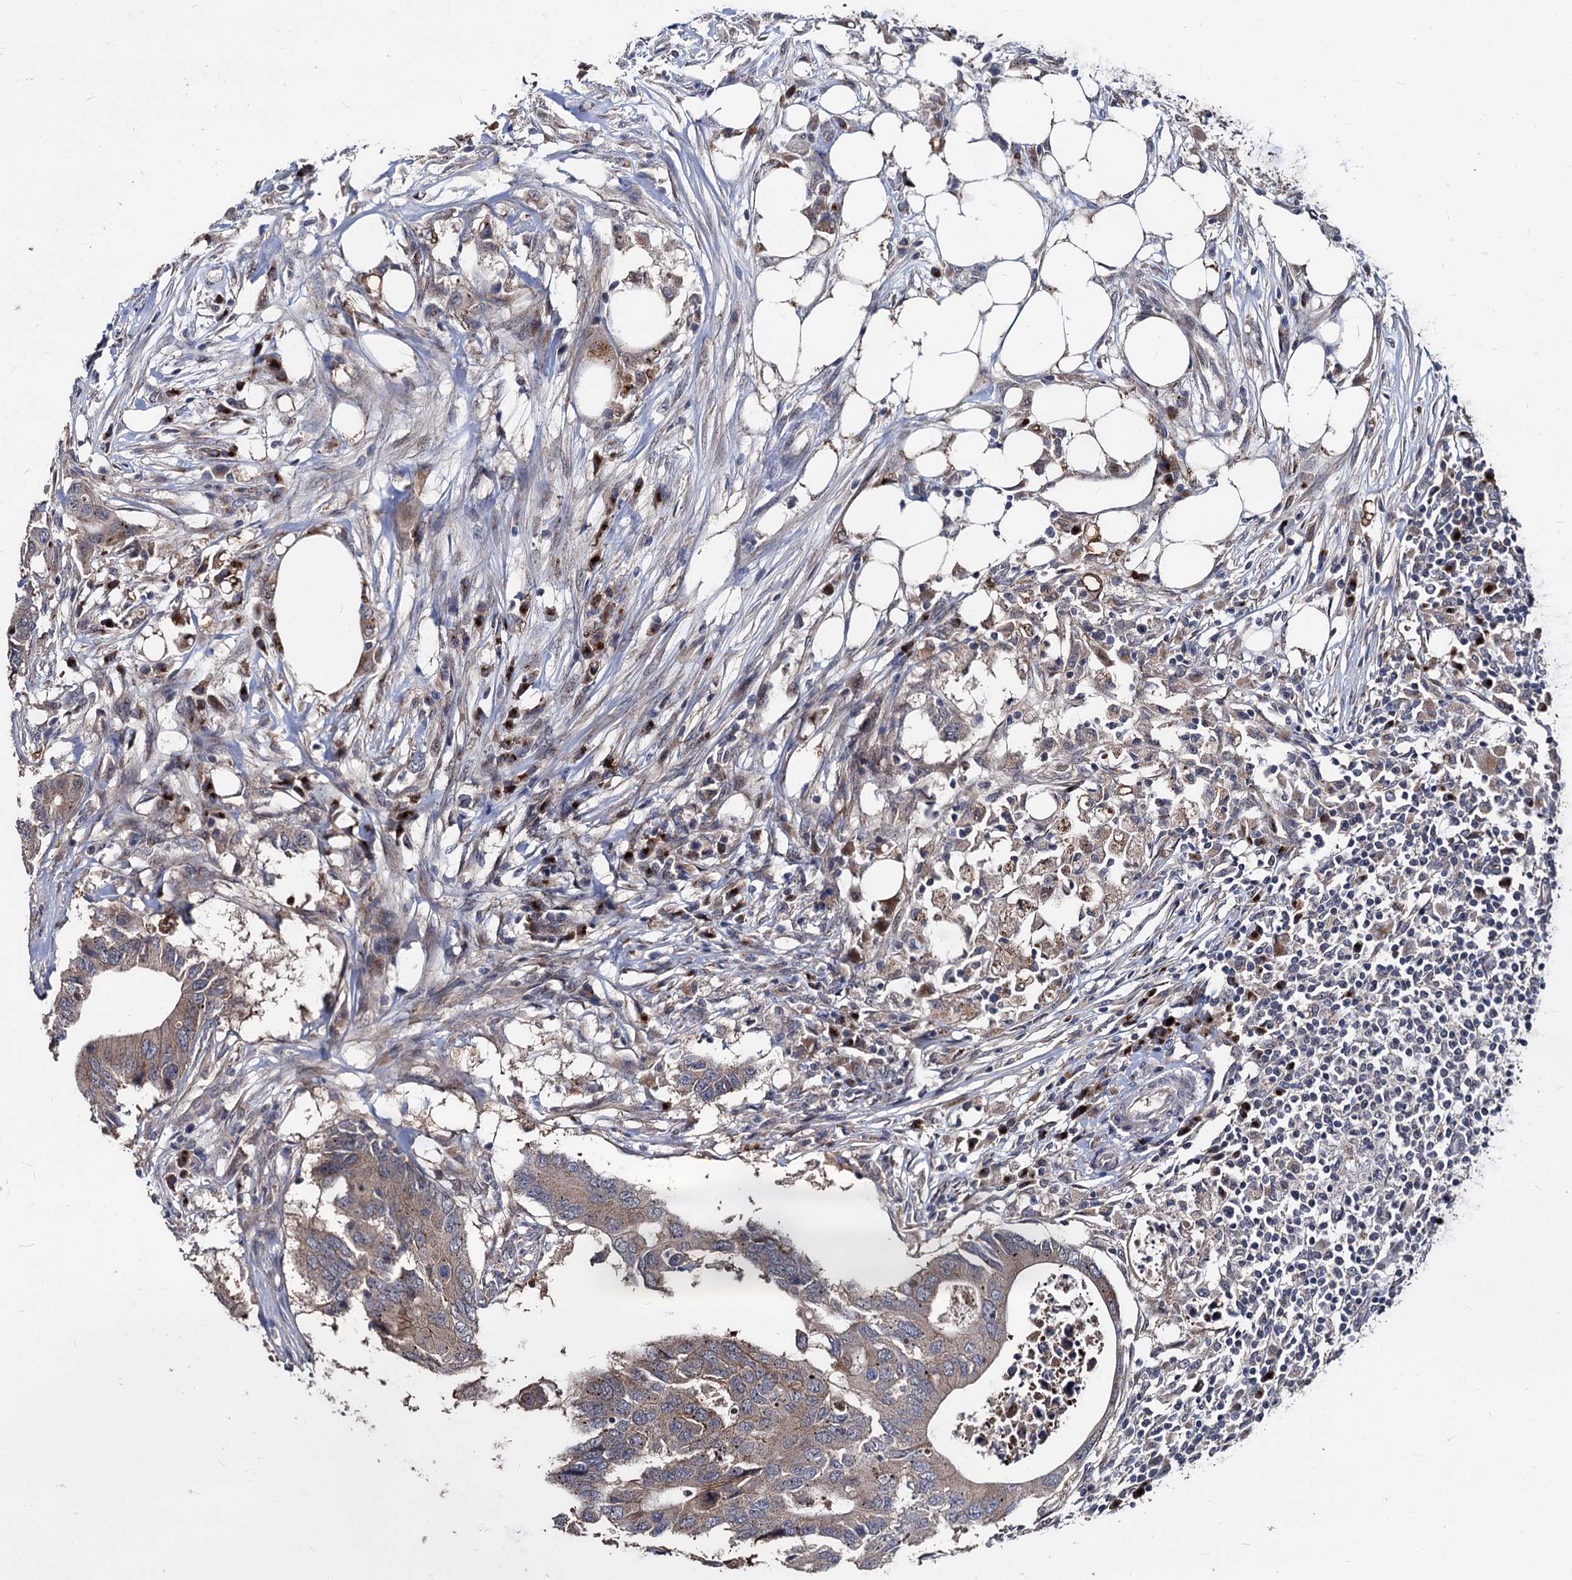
{"staining": {"intensity": "moderate", "quantity": "<25%", "location": "cytoplasmic/membranous"}, "tissue": "colorectal cancer", "cell_type": "Tumor cells", "image_type": "cancer", "snomed": [{"axis": "morphology", "description": "Adenocarcinoma, NOS"}, {"axis": "topography", "description": "Colon"}], "caption": "The histopathology image demonstrates immunohistochemical staining of colorectal adenocarcinoma. There is moderate cytoplasmic/membranous positivity is appreciated in approximately <25% of tumor cells.", "gene": "SMAGP", "patient": {"sex": "male", "age": 71}}